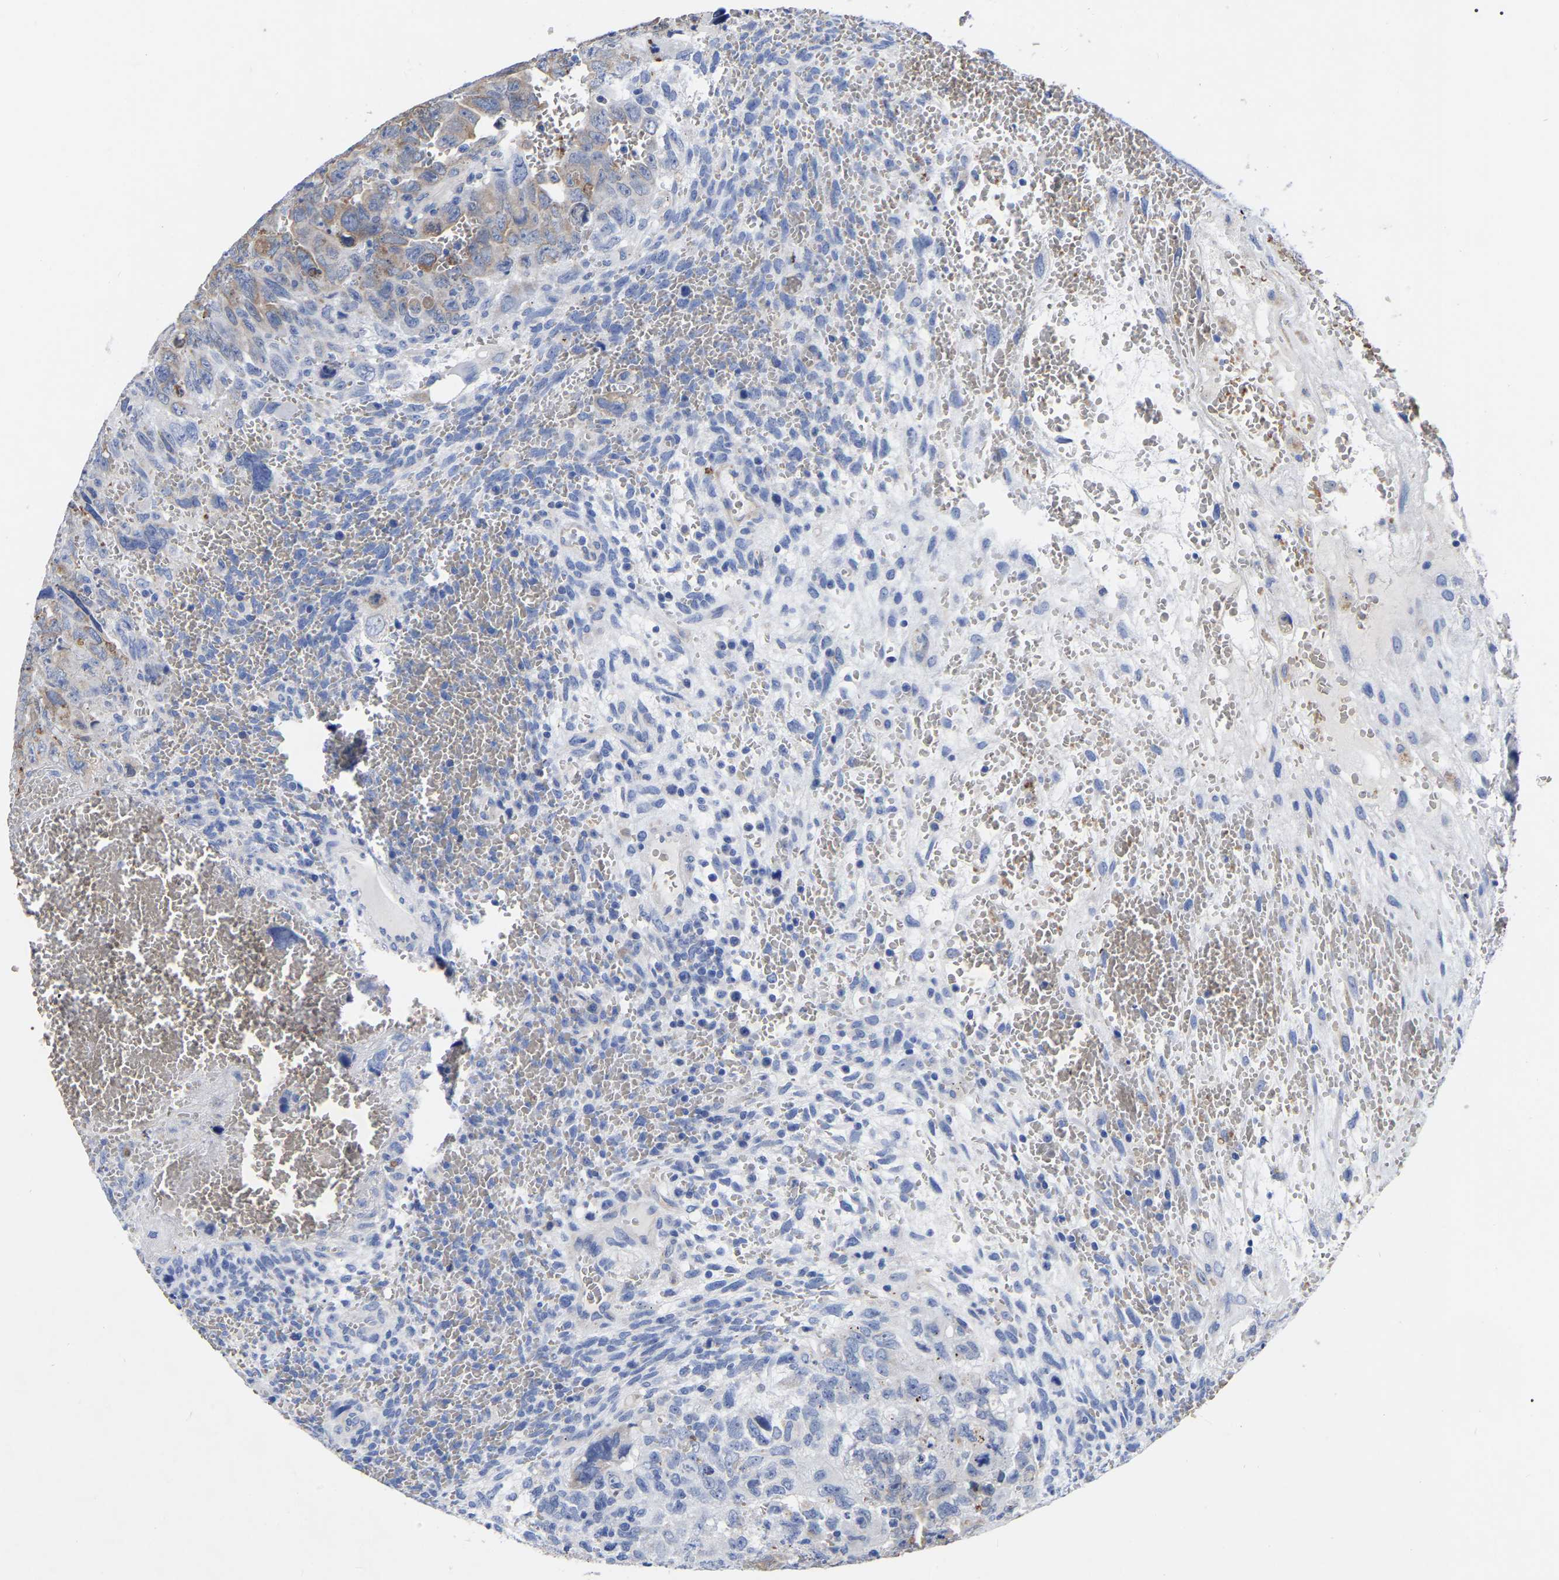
{"staining": {"intensity": "weak", "quantity": ">75%", "location": "cytoplasmic/membranous"}, "tissue": "testis cancer", "cell_type": "Tumor cells", "image_type": "cancer", "snomed": [{"axis": "morphology", "description": "Carcinoma, Embryonal, NOS"}, {"axis": "topography", "description": "Testis"}], "caption": "Immunohistochemical staining of testis embryonal carcinoma demonstrates low levels of weak cytoplasmic/membranous protein staining in approximately >75% of tumor cells.", "gene": "GDF3", "patient": {"sex": "male", "age": 28}}